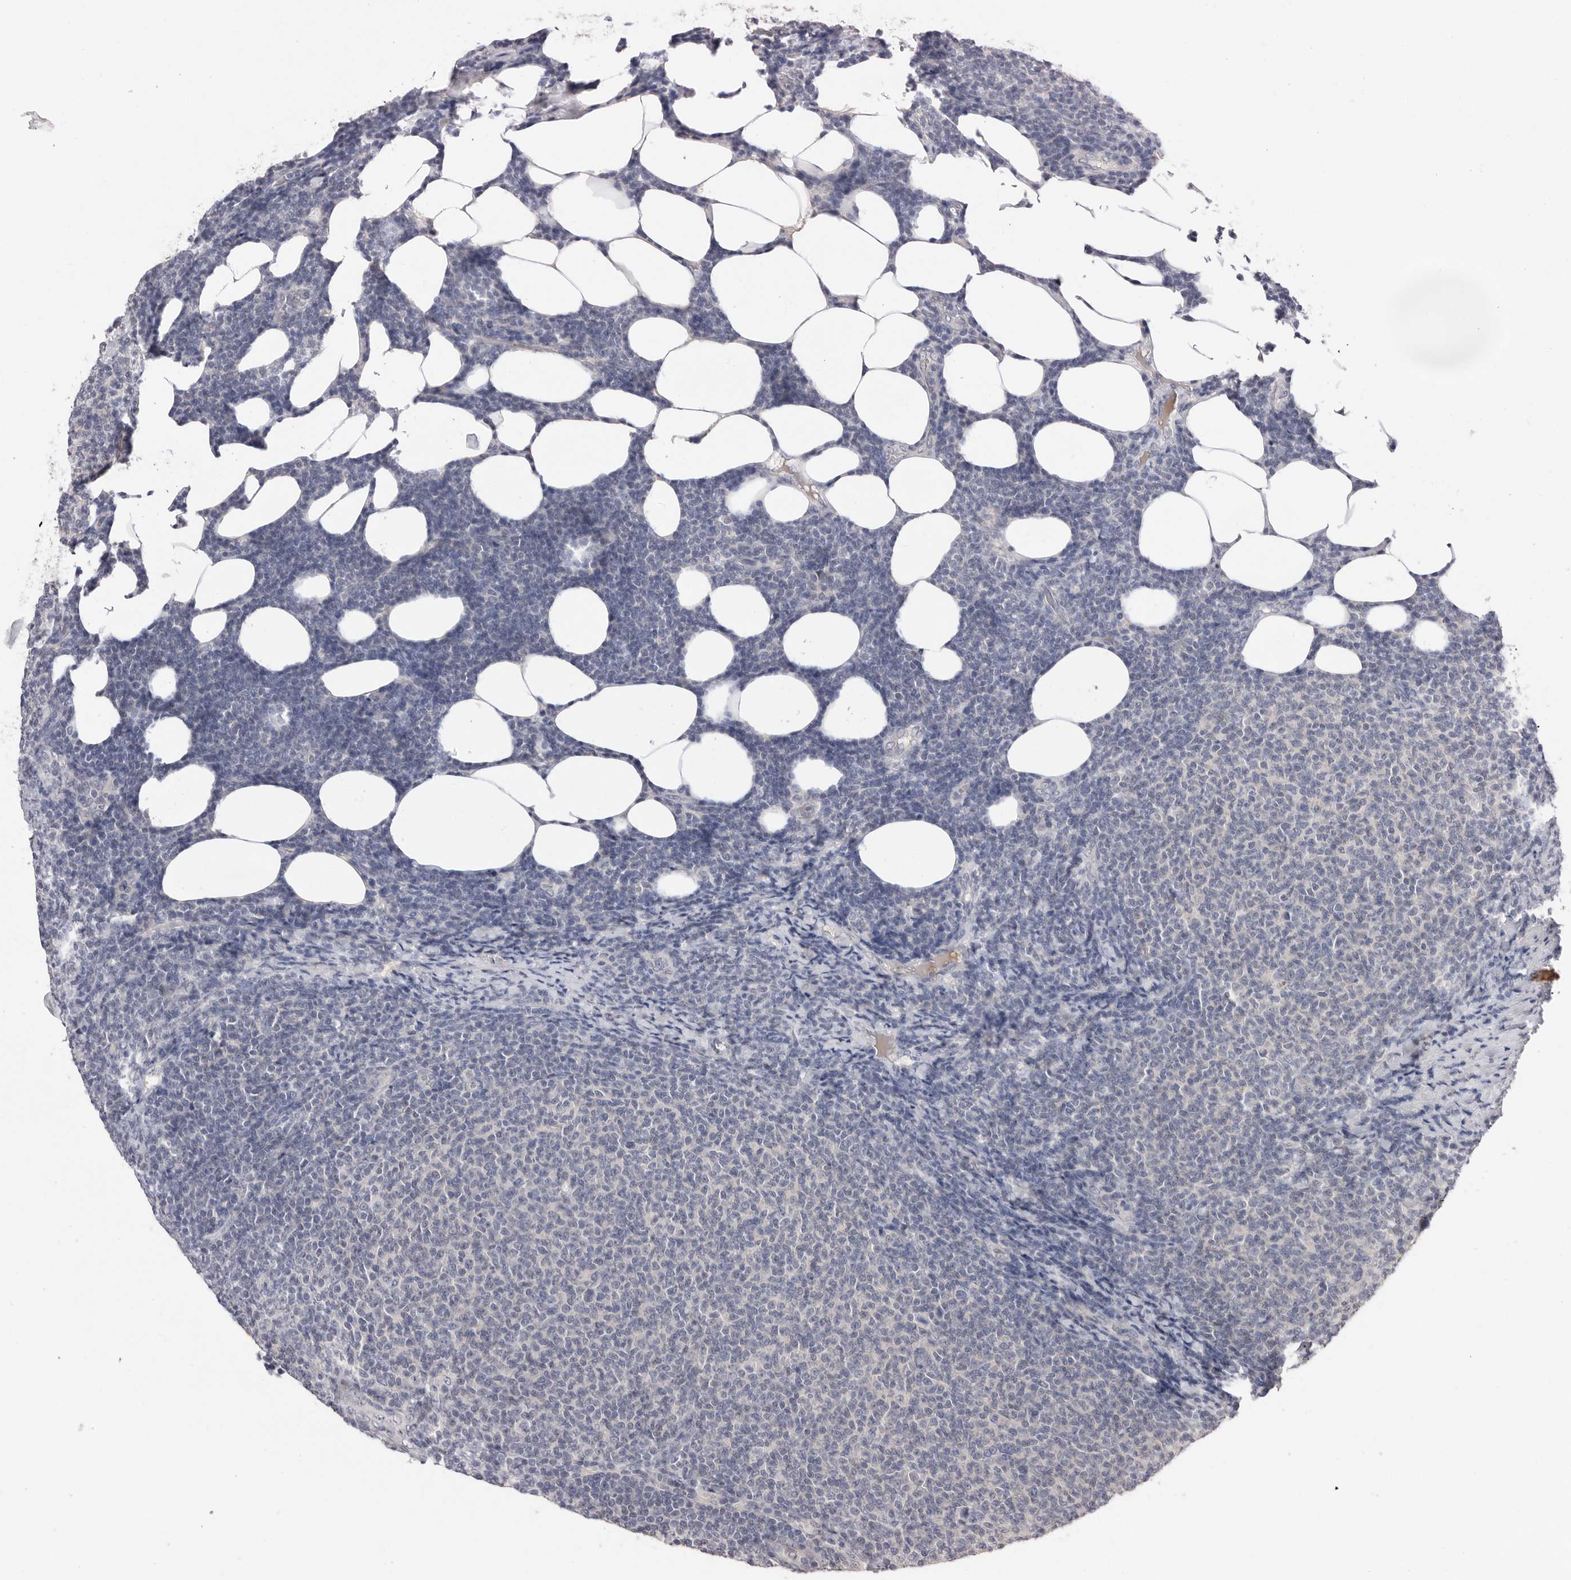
{"staining": {"intensity": "negative", "quantity": "none", "location": "none"}, "tissue": "lymphoma", "cell_type": "Tumor cells", "image_type": "cancer", "snomed": [{"axis": "morphology", "description": "Malignant lymphoma, non-Hodgkin's type, Low grade"}, {"axis": "topography", "description": "Lymph node"}], "caption": "This is an IHC histopathology image of human malignant lymphoma, non-Hodgkin's type (low-grade). There is no positivity in tumor cells.", "gene": "DOP1A", "patient": {"sex": "male", "age": 66}}